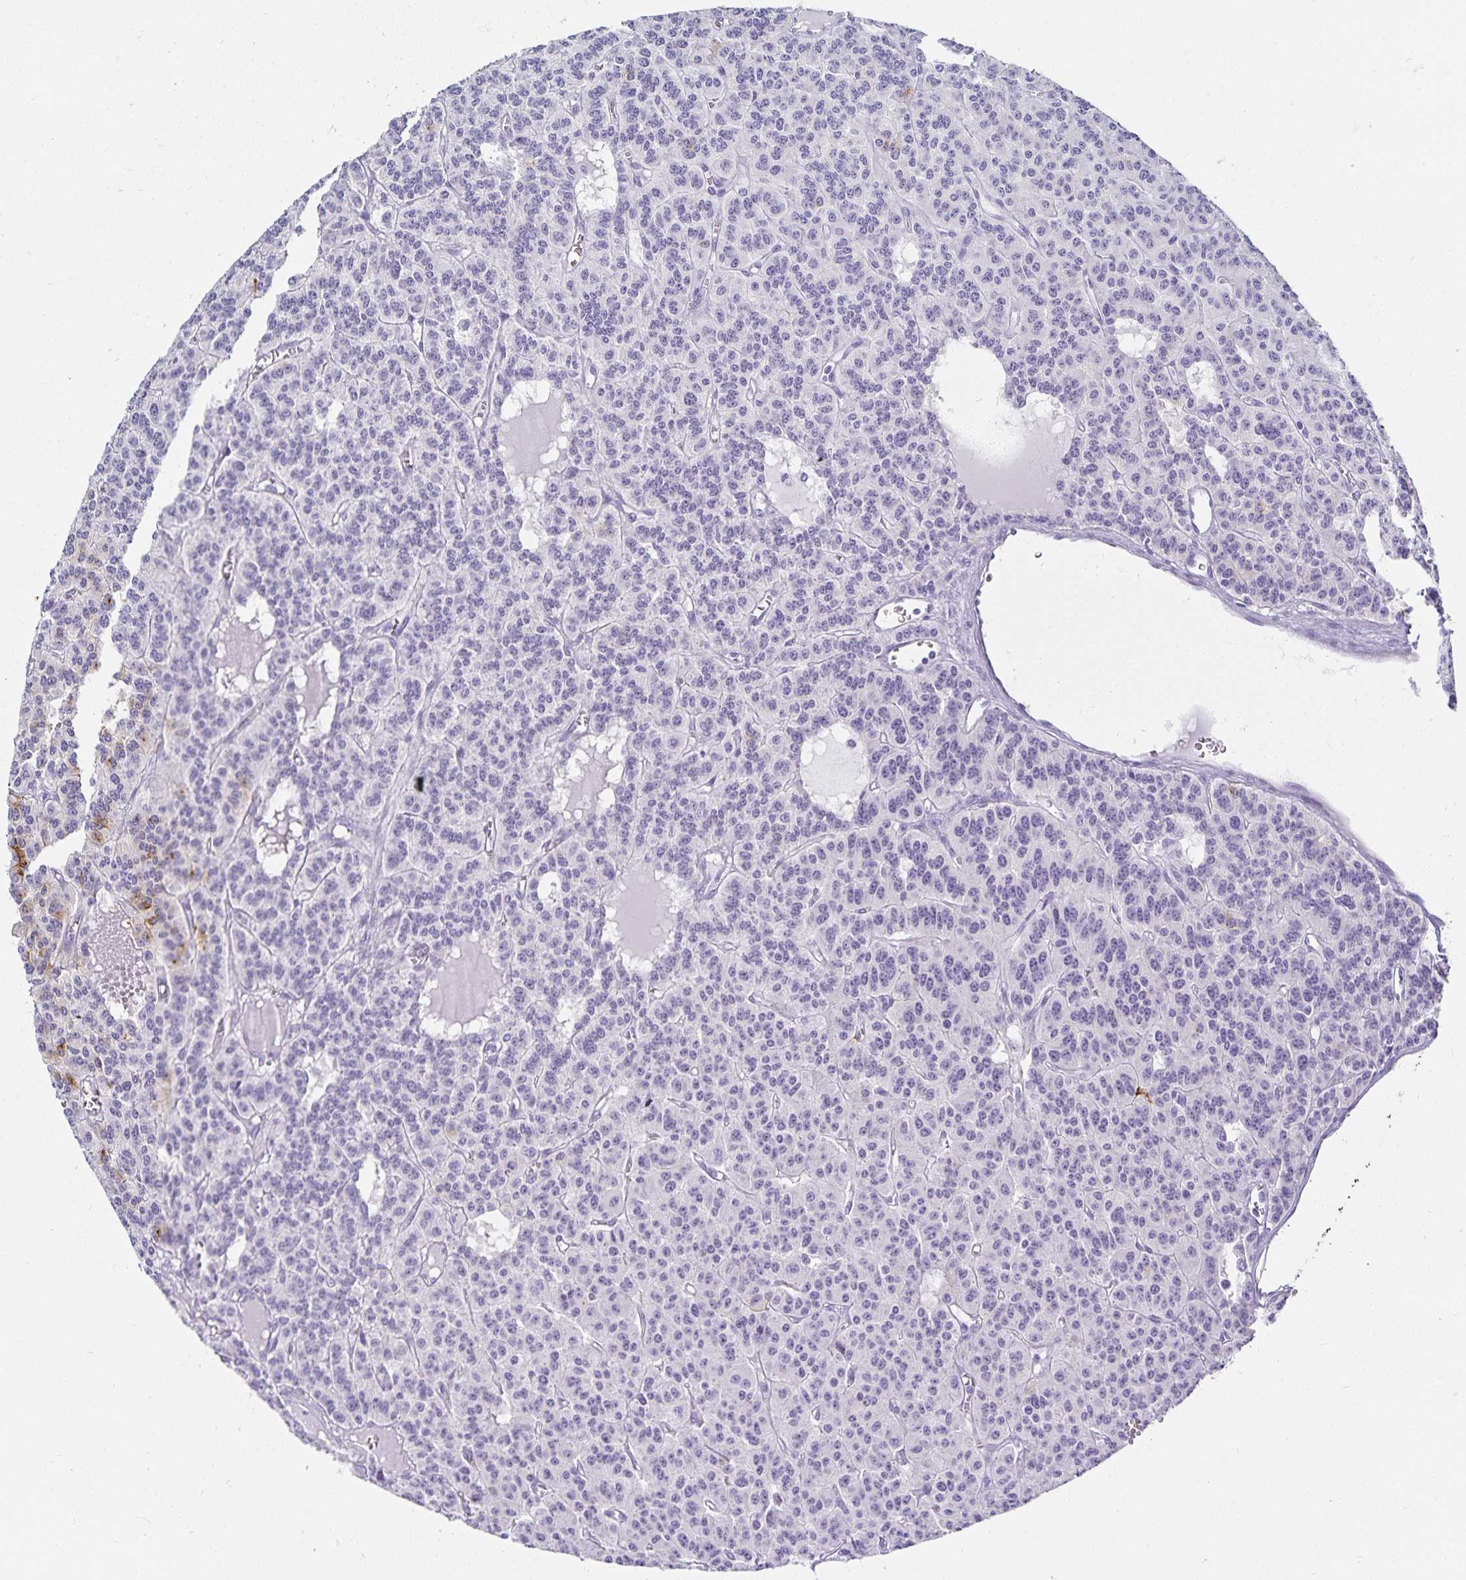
{"staining": {"intensity": "negative", "quantity": "none", "location": "none"}, "tissue": "carcinoid", "cell_type": "Tumor cells", "image_type": "cancer", "snomed": [{"axis": "morphology", "description": "Carcinoid, malignant, NOS"}, {"axis": "topography", "description": "Lung"}], "caption": "This image is of carcinoid stained with IHC to label a protein in brown with the nuclei are counter-stained blue. There is no staining in tumor cells. Brightfield microscopy of immunohistochemistry (IHC) stained with DAB (brown) and hematoxylin (blue), captured at high magnification.", "gene": "GP2", "patient": {"sex": "female", "age": 71}}